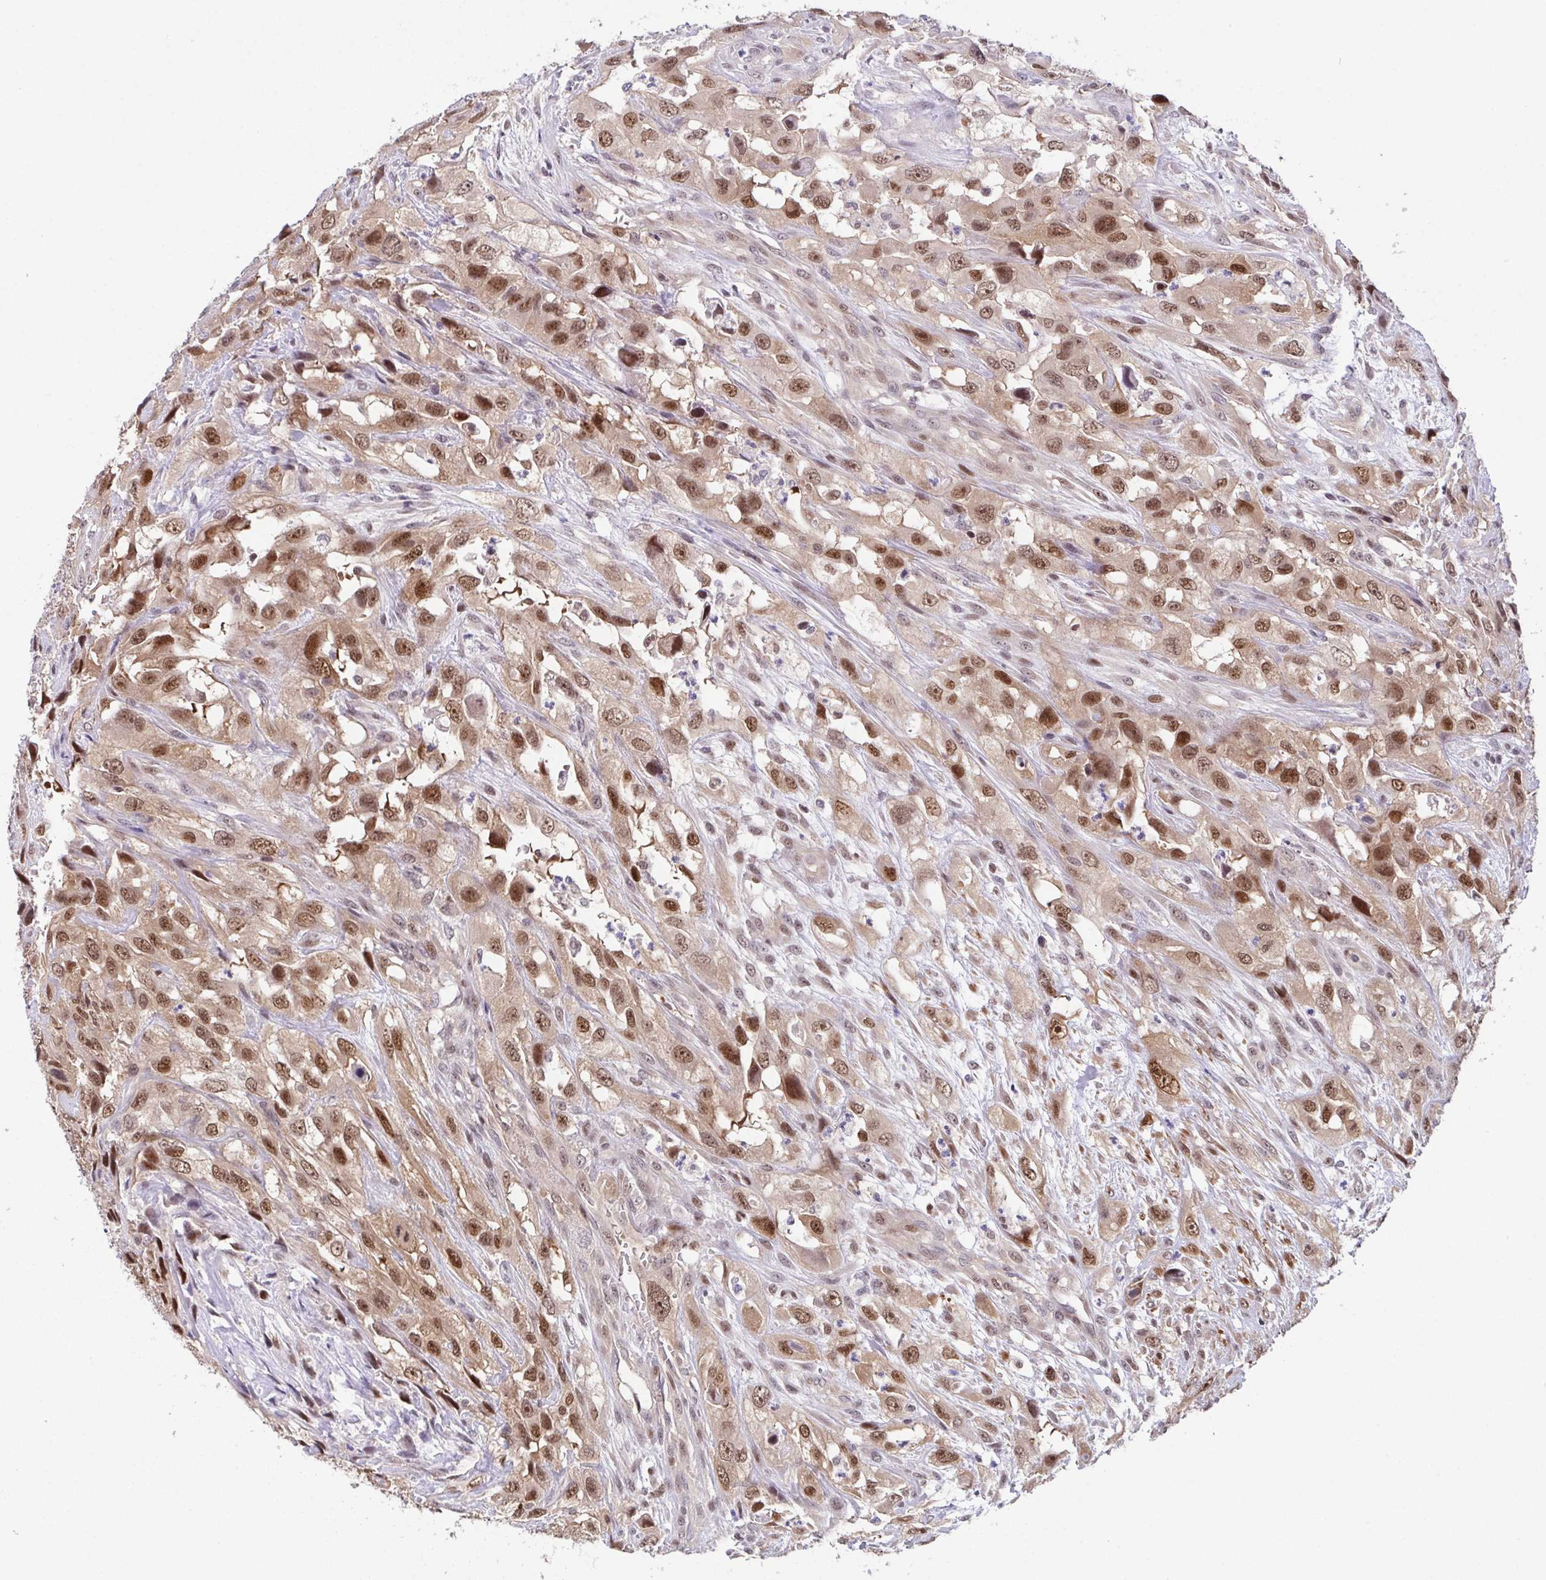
{"staining": {"intensity": "moderate", "quantity": ">75%", "location": "nuclear"}, "tissue": "urothelial cancer", "cell_type": "Tumor cells", "image_type": "cancer", "snomed": [{"axis": "morphology", "description": "Urothelial carcinoma, High grade"}, {"axis": "topography", "description": "Urinary bladder"}], "caption": "Urothelial cancer stained for a protein reveals moderate nuclear positivity in tumor cells. Nuclei are stained in blue.", "gene": "DNAJB1", "patient": {"sex": "male", "age": 67}}